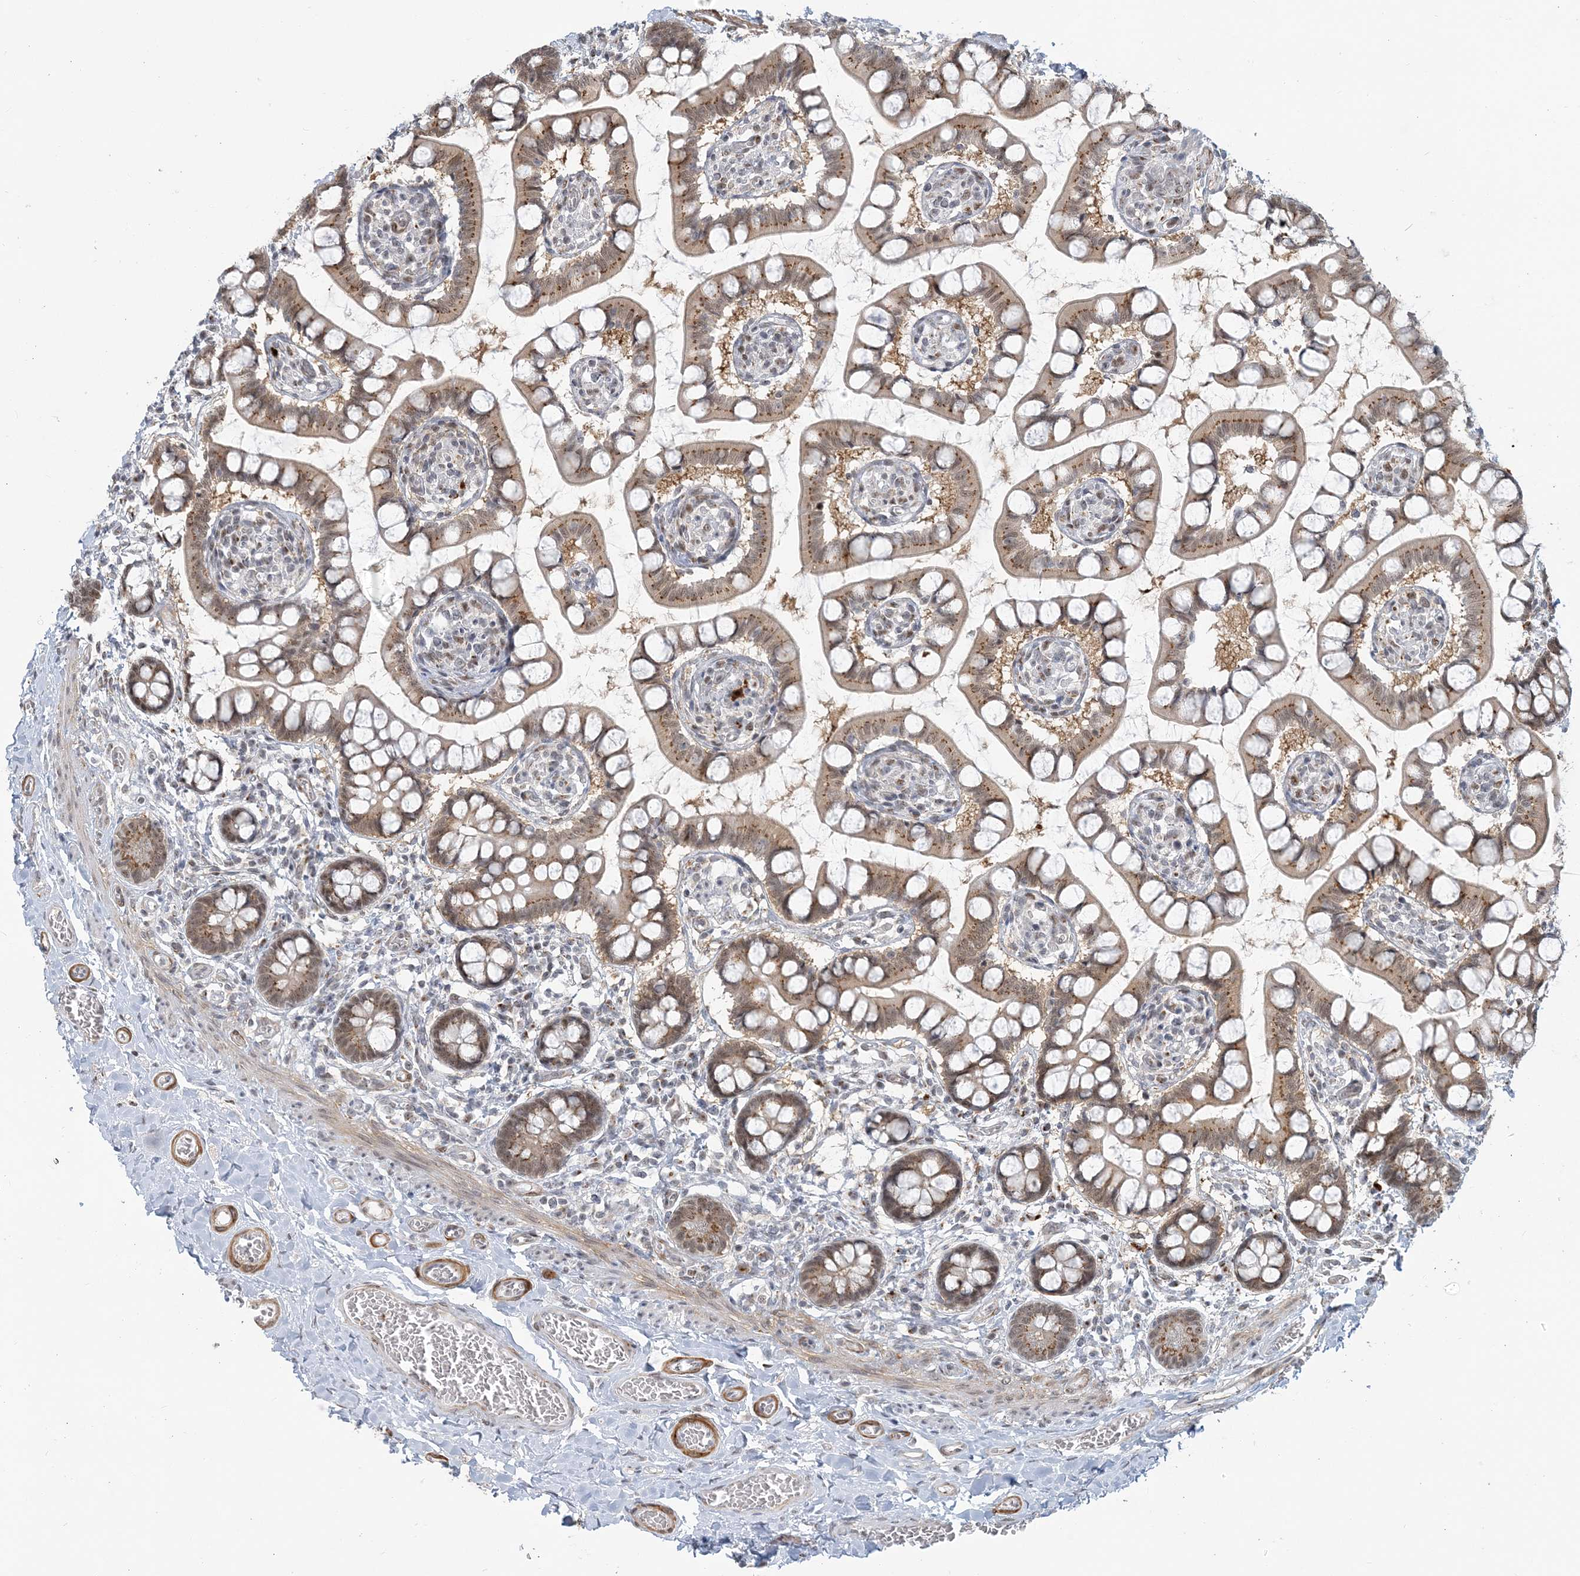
{"staining": {"intensity": "moderate", "quantity": "25%-75%", "location": "cytoplasmic/membranous,nuclear"}, "tissue": "small intestine", "cell_type": "Glandular cells", "image_type": "normal", "snomed": [{"axis": "morphology", "description": "Normal tissue, NOS"}, {"axis": "topography", "description": "Small intestine"}], "caption": "Small intestine stained for a protein demonstrates moderate cytoplasmic/membranous,nuclear positivity in glandular cells. Using DAB (3,3'-diaminobenzidine) (brown) and hematoxylin (blue) stains, captured at high magnification using brightfield microscopy.", "gene": "PLRG1", "patient": {"sex": "male", "age": 52}}